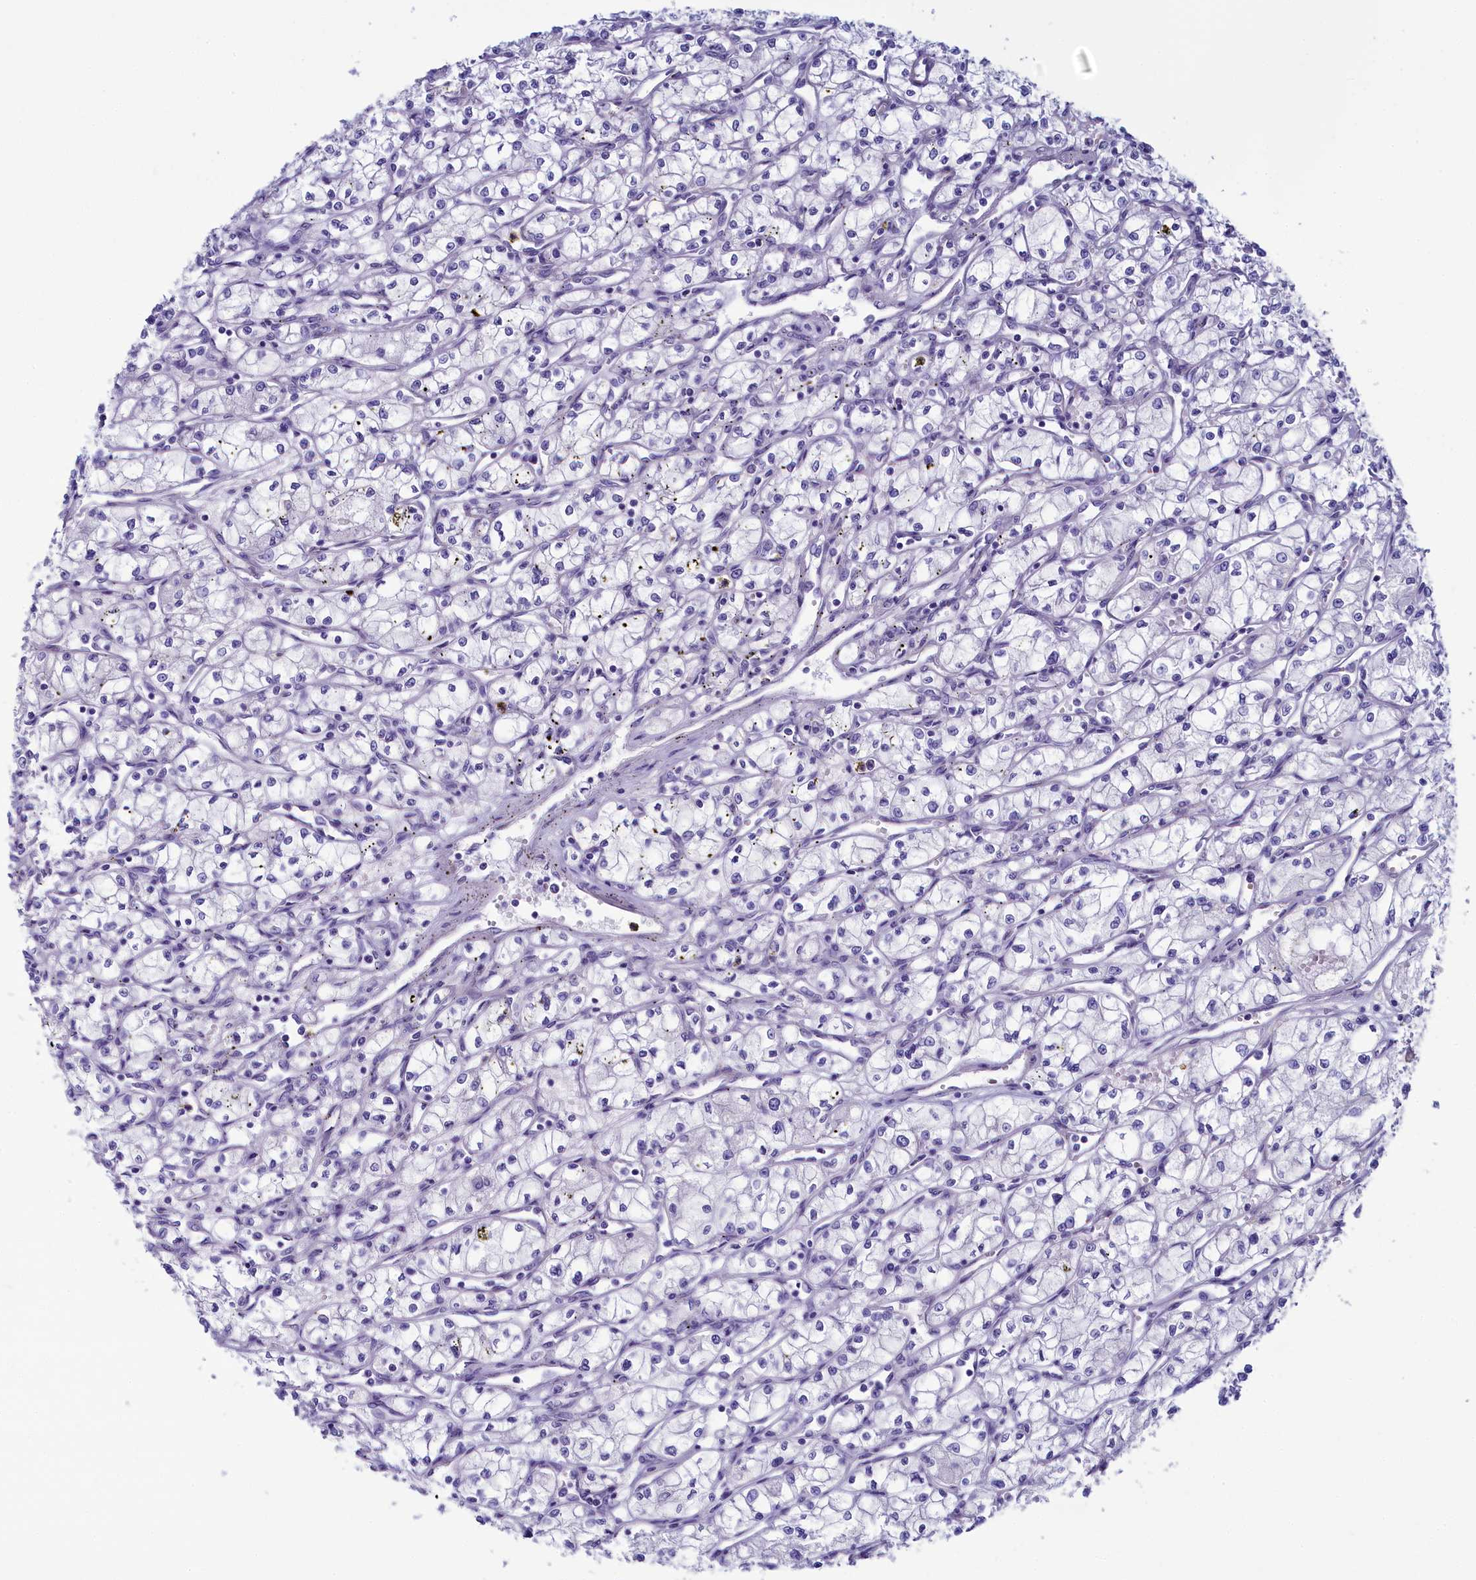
{"staining": {"intensity": "negative", "quantity": "none", "location": "none"}, "tissue": "renal cancer", "cell_type": "Tumor cells", "image_type": "cancer", "snomed": [{"axis": "morphology", "description": "Adenocarcinoma, NOS"}, {"axis": "topography", "description": "Kidney"}], "caption": "Micrograph shows no significant protein positivity in tumor cells of renal cancer (adenocarcinoma).", "gene": "SKA3", "patient": {"sex": "male", "age": 59}}